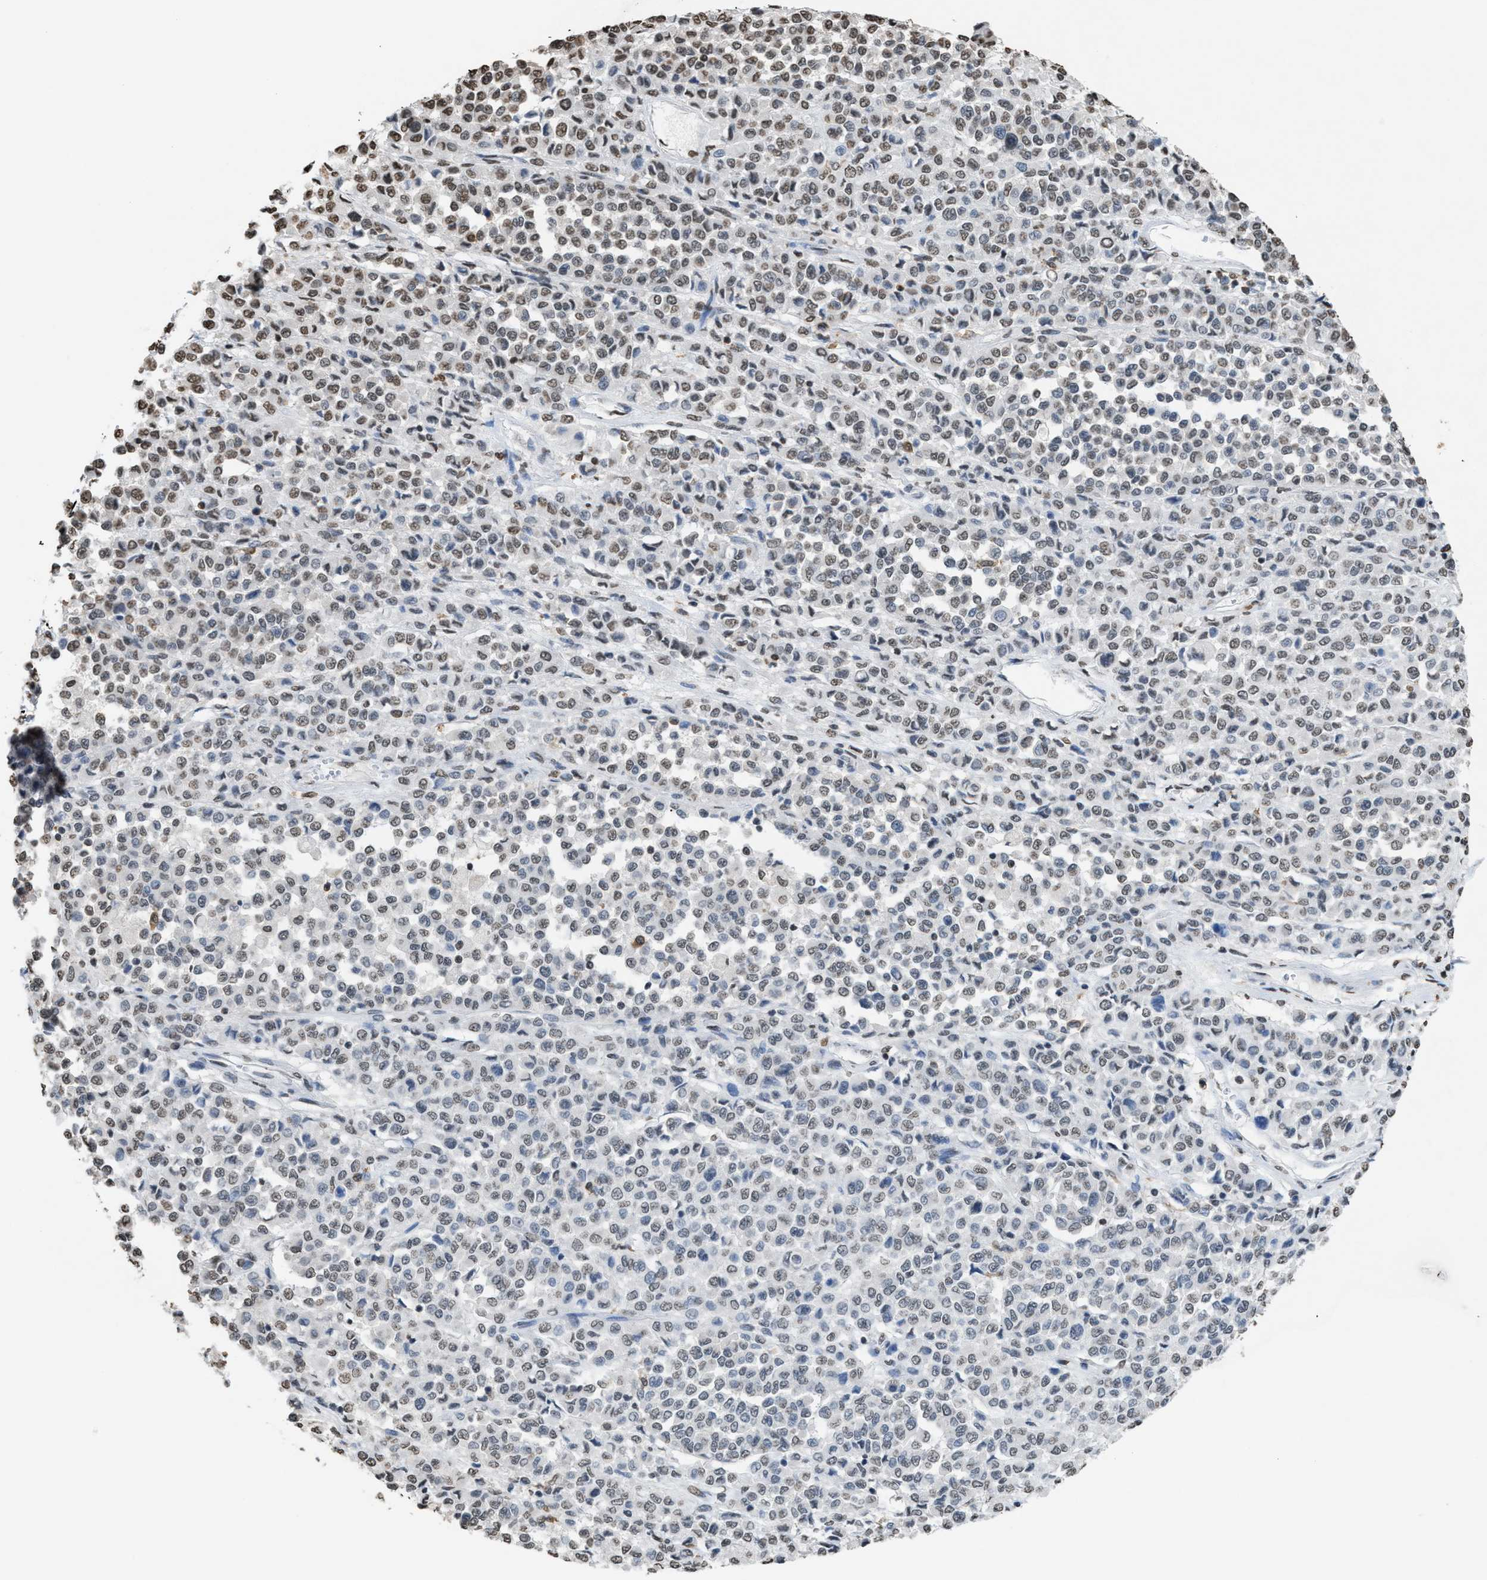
{"staining": {"intensity": "moderate", "quantity": "<25%", "location": "nuclear"}, "tissue": "melanoma", "cell_type": "Tumor cells", "image_type": "cancer", "snomed": [{"axis": "morphology", "description": "Malignant melanoma, Metastatic site"}, {"axis": "topography", "description": "Pancreas"}], "caption": "Human malignant melanoma (metastatic site) stained for a protein (brown) shows moderate nuclear positive staining in approximately <25% of tumor cells.", "gene": "NUP88", "patient": {"sex": "female", "age": 30}}